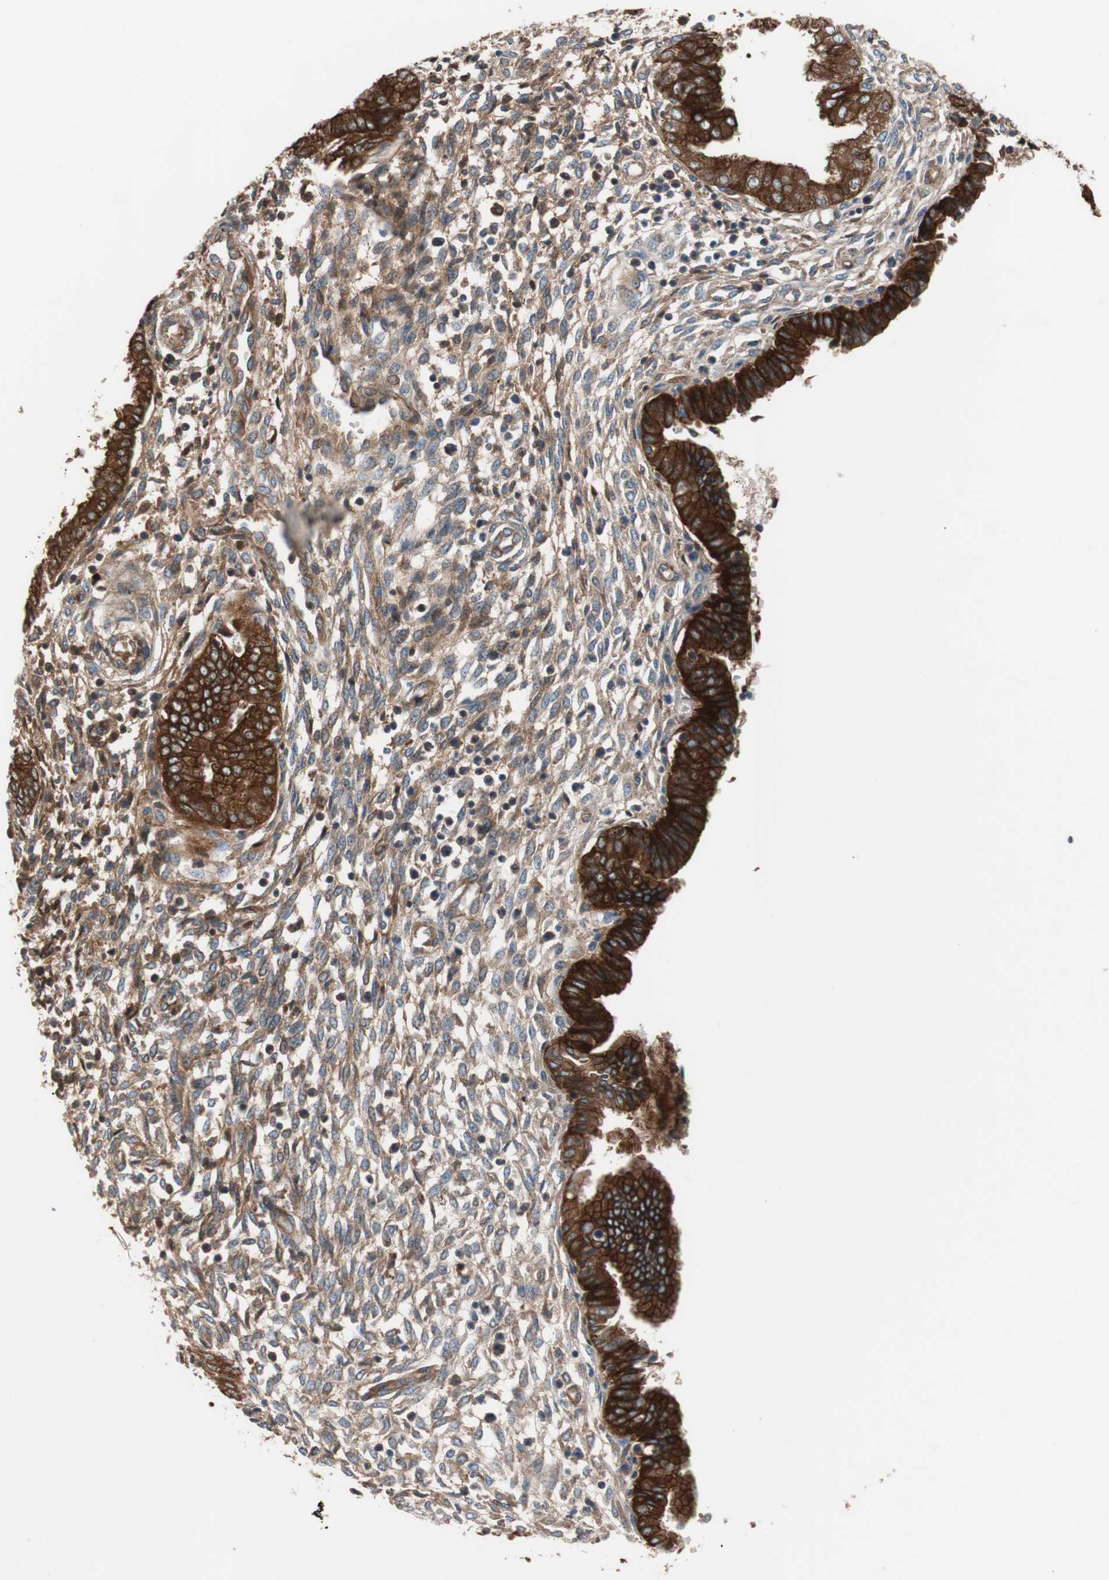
{"staining": {"intensity": "moderate", "quantity": "25%-75%", "location": "cytoplasmic/membranous"}, "tissue": "endometrium", "cell_type": "Cells in endometrial stroma", "image_type": "normal", "snomed": [{"axis": "morphology", "description": "Normal tissue, NOS"}, {"axis": "topography", "description": "Endometrium"}], "caption": "A micrograph of endometrium stained for a protein shows moderate cytoplasmic/membranous brown staining in cells in endometrial stroma.", "gene": "SPINT1", "patient": {"sex": "female", "age": 33}}